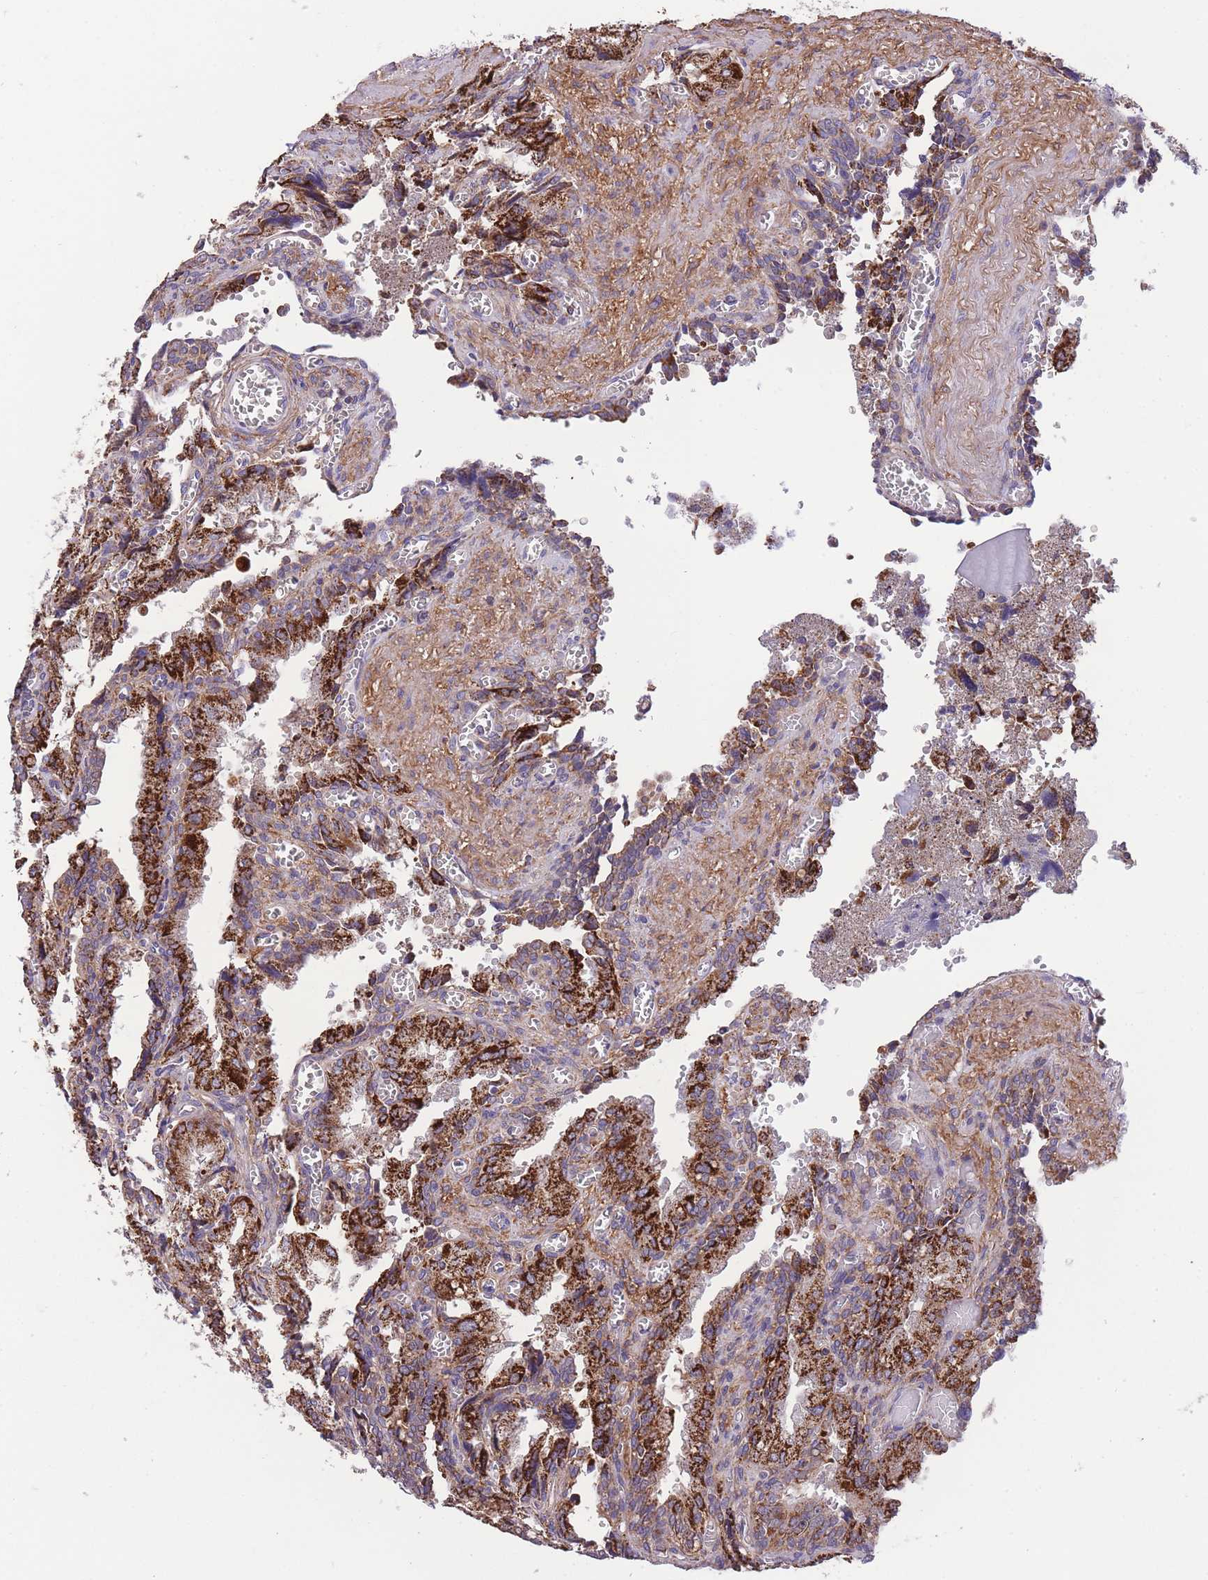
{"staining": {"intensity": "strong", "quantity": "25%-75%", "location": "cytoplasmic/membranous"}, "tissue": "seminal vesicle", "cell_type": "Glandular cells", "image_type": "normal", "snomed": [{"axis": "morphology", "description": "Normal tissue, NOS"}, {"axis": "topography", "description": "Seminal veicle"}], "caption": "Immunohistochemical staining of unremarkable human seminal vesicle reveals high levels of strong cytoplasmic/membranous expression in approximately 25%-75% of glandular cells.", "gene": "ST3GAL3", "patient": {"sex": "male", "age": 67}}